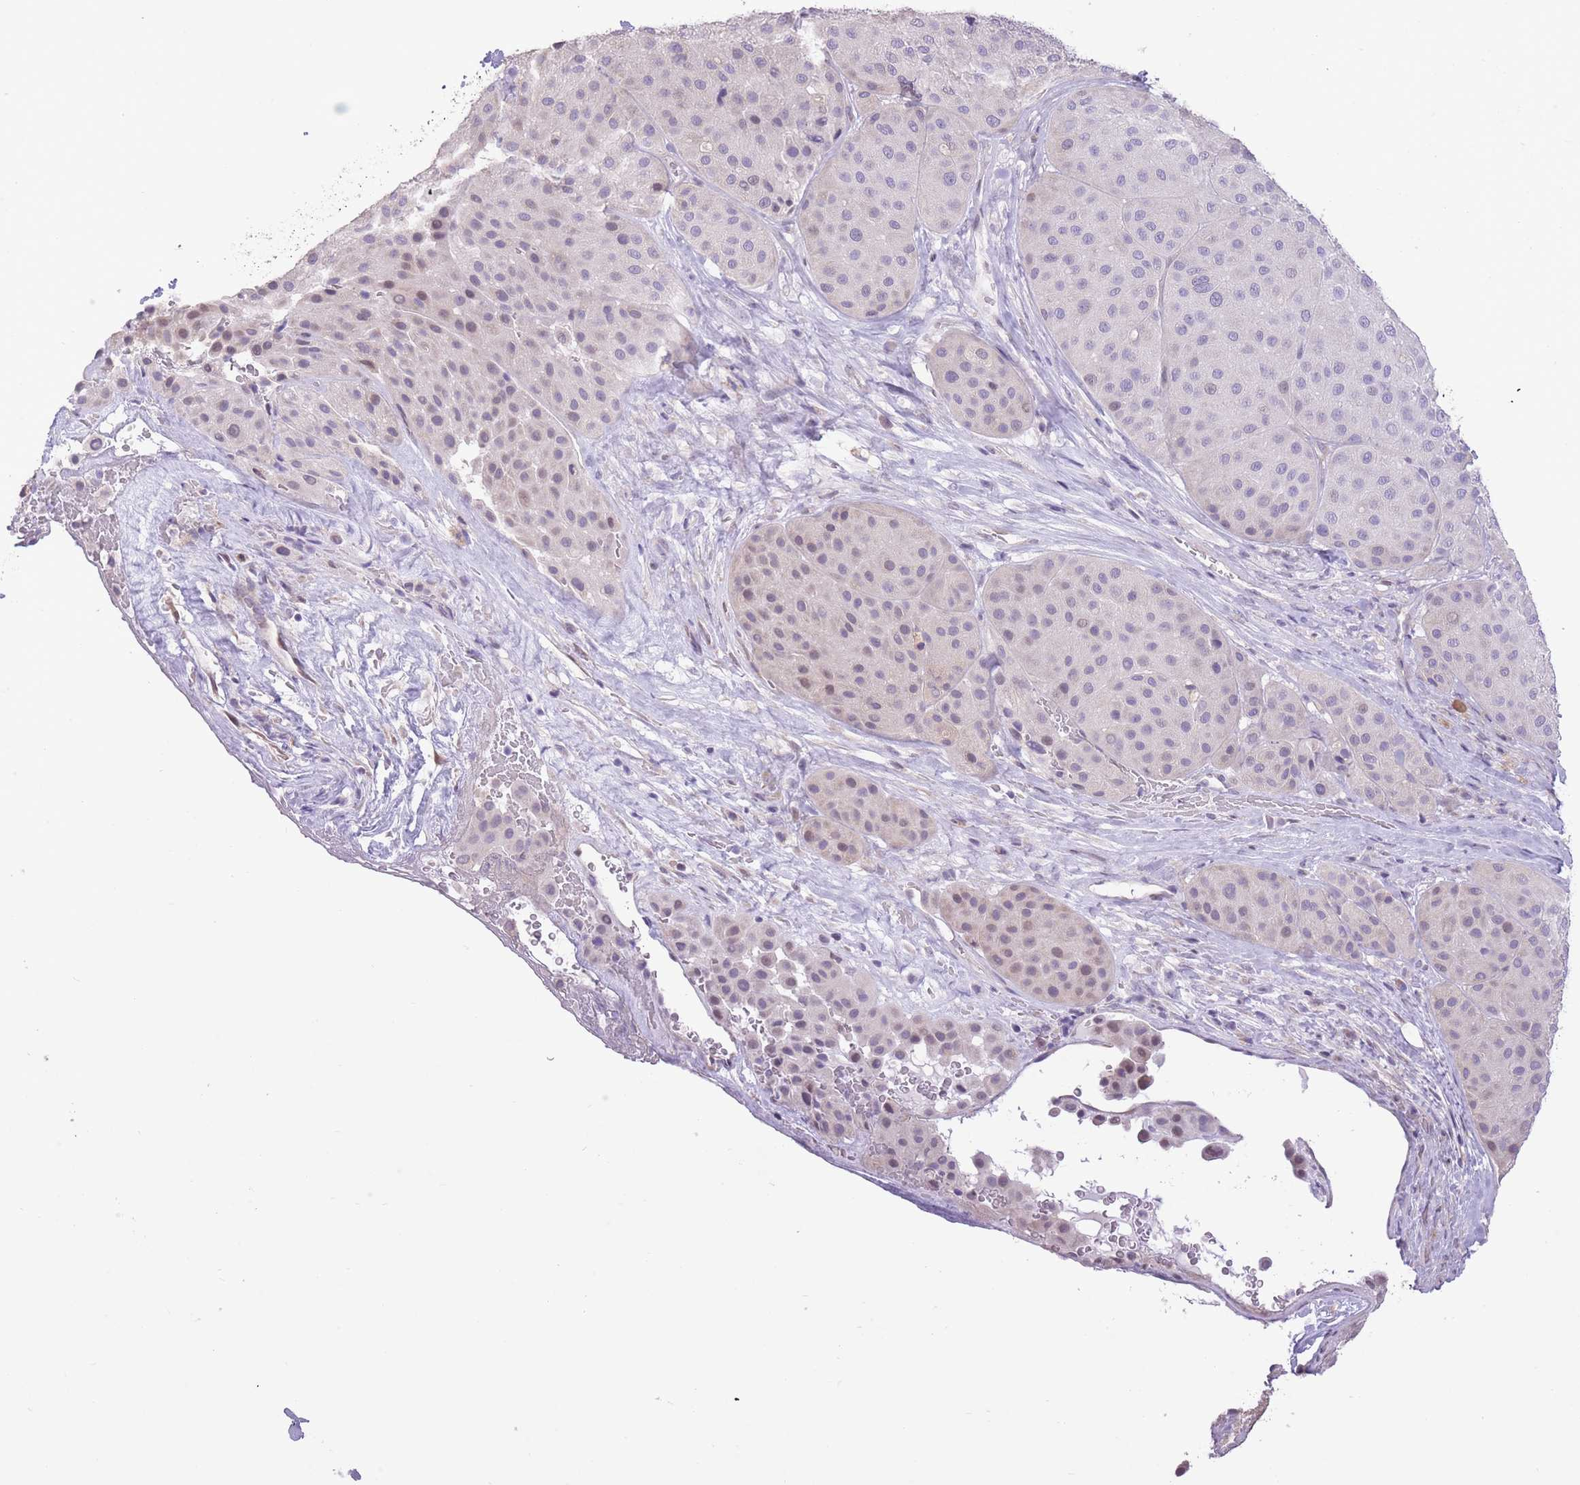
{"staining": {"intensity": "weak", "quantity": "<25%", "location": "nuclear"}, "tissue": "melanoma", "cell_type": "Tumor cells", "image_type": "cancer", "snomed": [{"axis": "morphology", "description": "Malignant melanoma, Metastatic site"}, {"axis": "topography", "description": "Smooth muscle"}], "caption": "Immunohistochemical staining of malignant melanoma (metastatic site) reveals no significant expression in tumor cells.", "gene": "WDR70", "patient": {"sex": "male", "age": 41}}